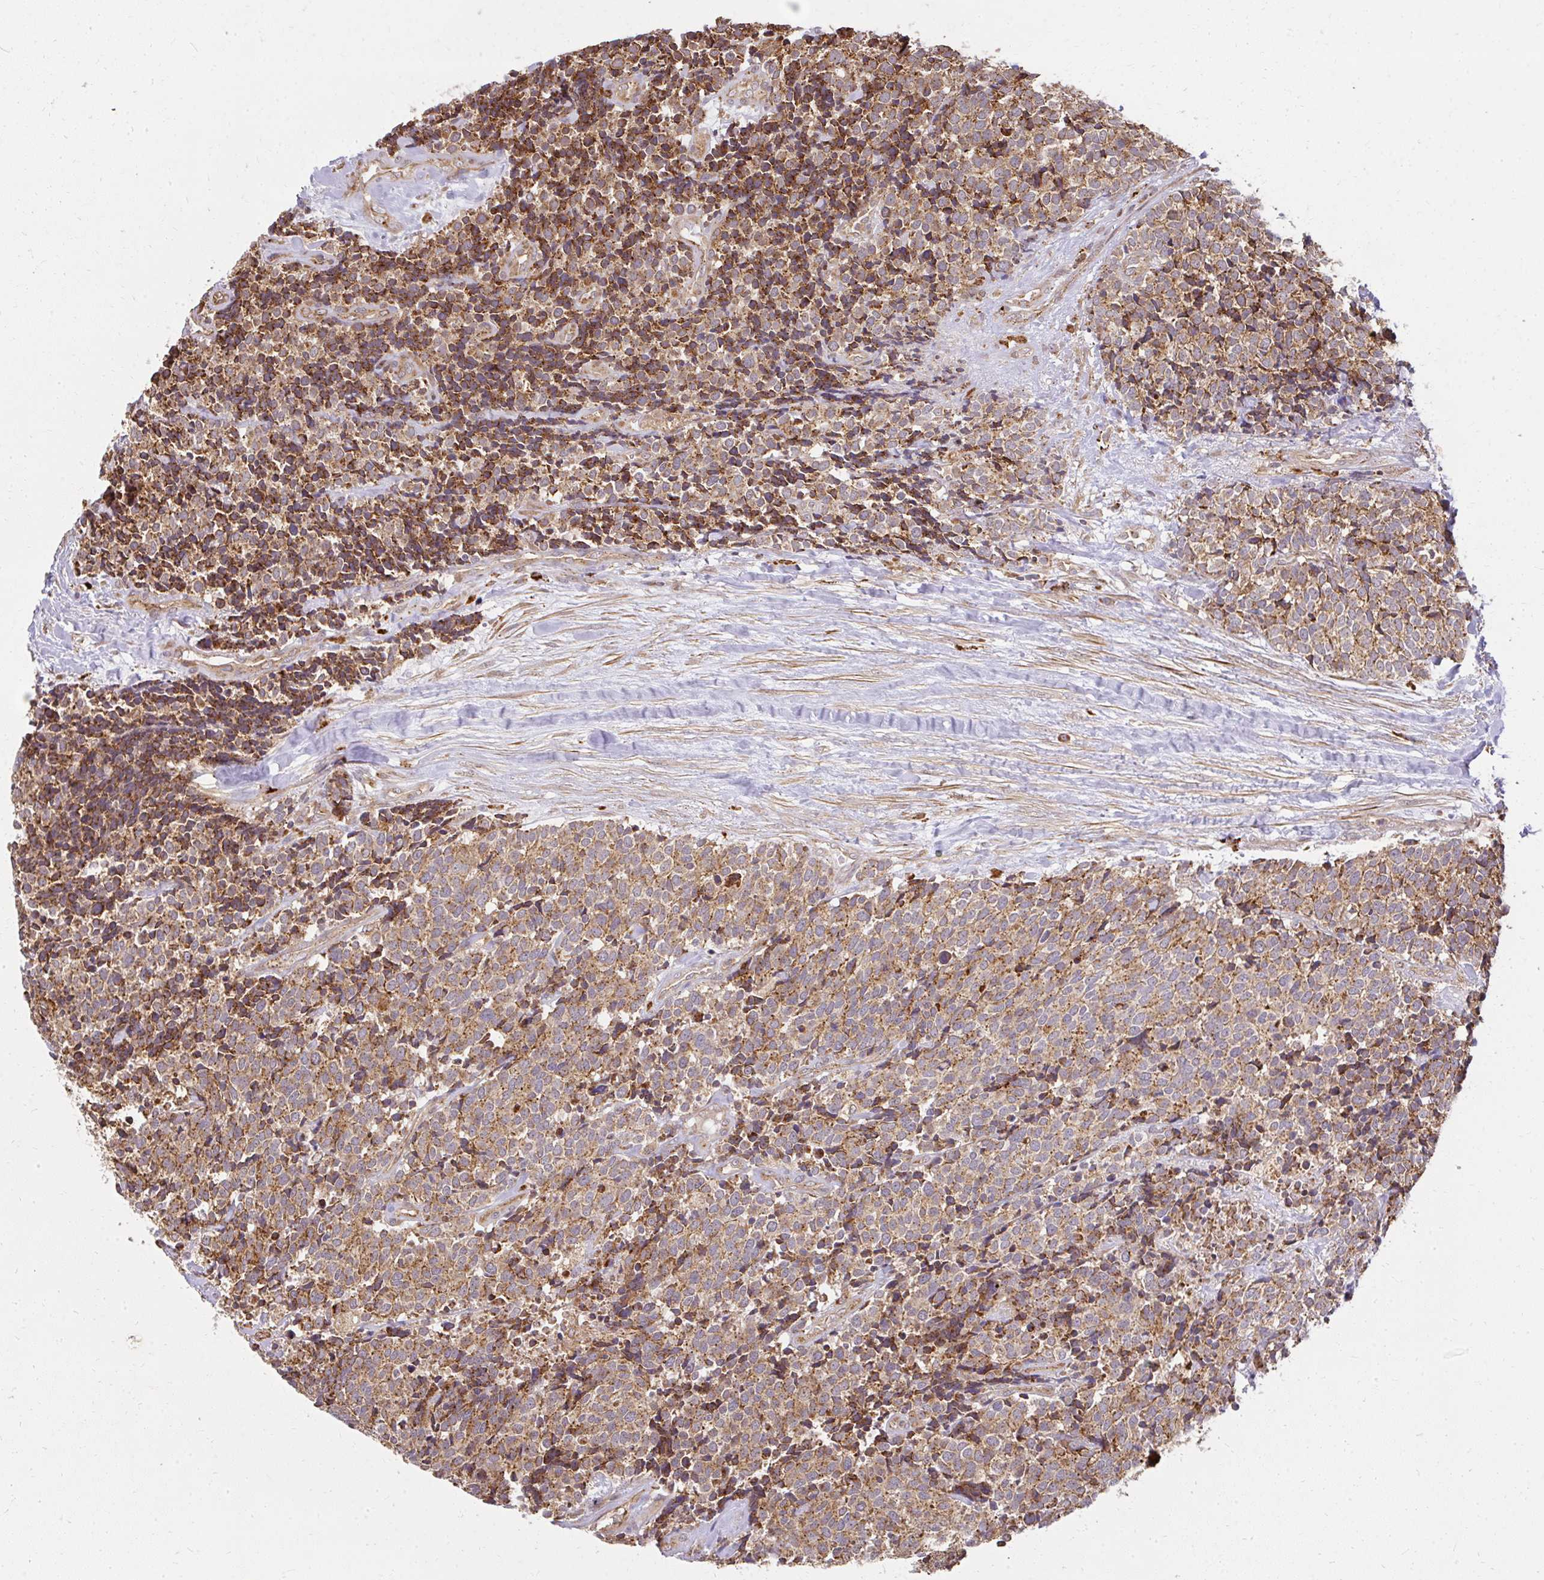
{"staining": {"intensity": "moderate", "quantity": ">75%", "location": "cytoplasmic/membranous"}, "tissue": "carcinoid", "cell_type": "Tumor cells", "image_type": "cancer", "snomed": [{"axis": "morphology", "description": "Carcinoid, malignant, NOS"}, {"axis": "topography", "description": "Skin"}], "caption": "The image shows immunohistochemical staining of malignant carcinoid. There is moderate cytoplasmic/membranous expression is present in about >75% of tumor cells.", "gene": "GNS", "patient": {"sex": "female", "age": 79}}